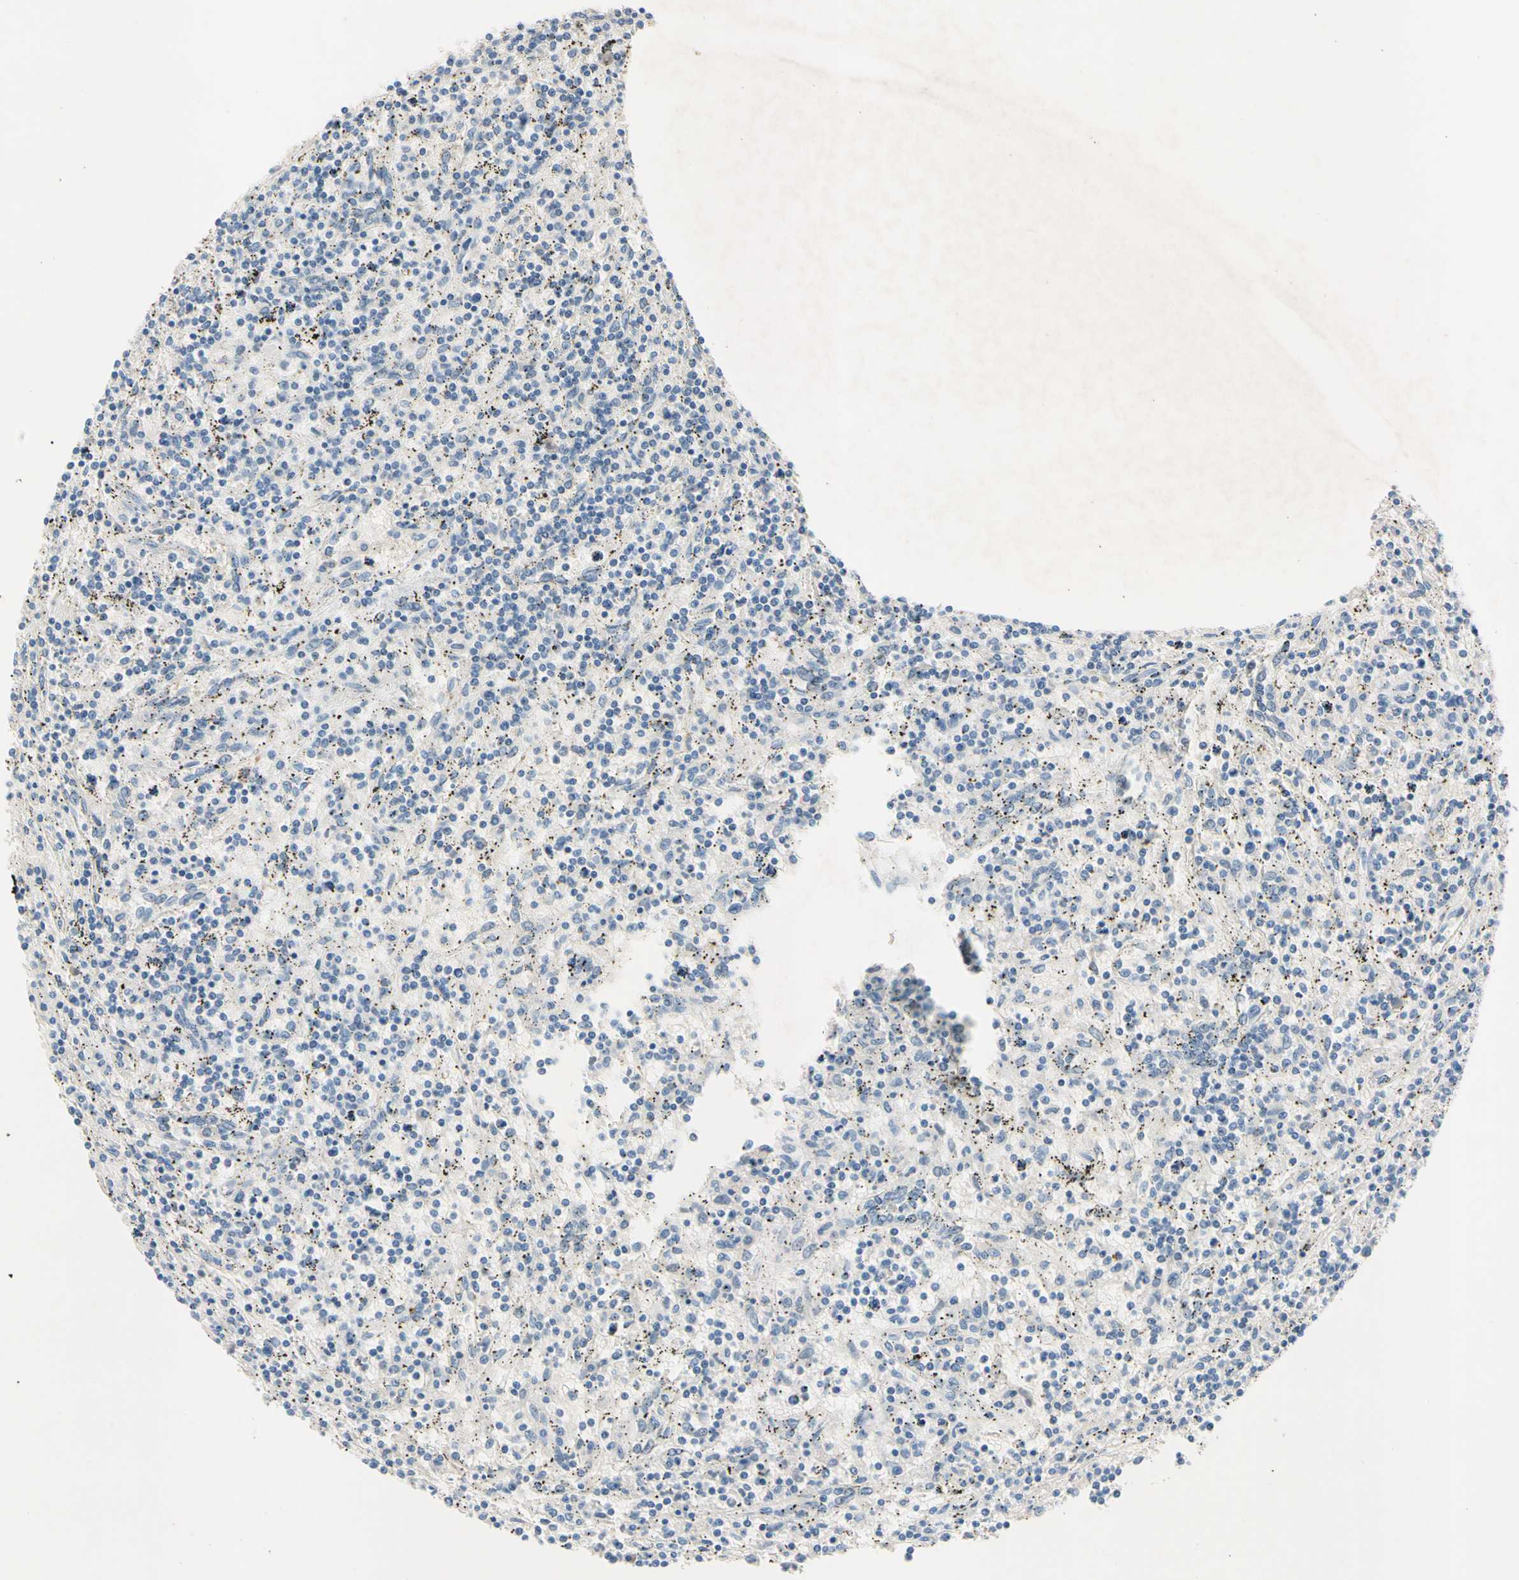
{"staining": {"intensity": "negative", "quantity": "none", "location": "none"}, "tissue": "lymphoma", "cell_type": "Tumor cells", "image_type": "cancer", "snomed": [{"axis": "morphology", "description": "Malignant lymphoma, non-Hodgkin's type, Low grade"}, {"axis": "topography", "description": "Spleen"}], "caption": "Immunohistochemistry (IHC) image of neoplastic tissue: human malignant lymphoma, non-Hodgkin's type (low-grade) stained with DAB (3,3'-diaminobenzidine) exhibits no significant protein expression in tumor cells. (Stains: DAB (3,3'-diaminobenzidine) immunohistochemistry (IHC) with hematoxylin counter stain, Microscopy: brightfield microscopy at high magnification).", "gene": "MARK1", "patient": {"sex": "male", "age": 76}}